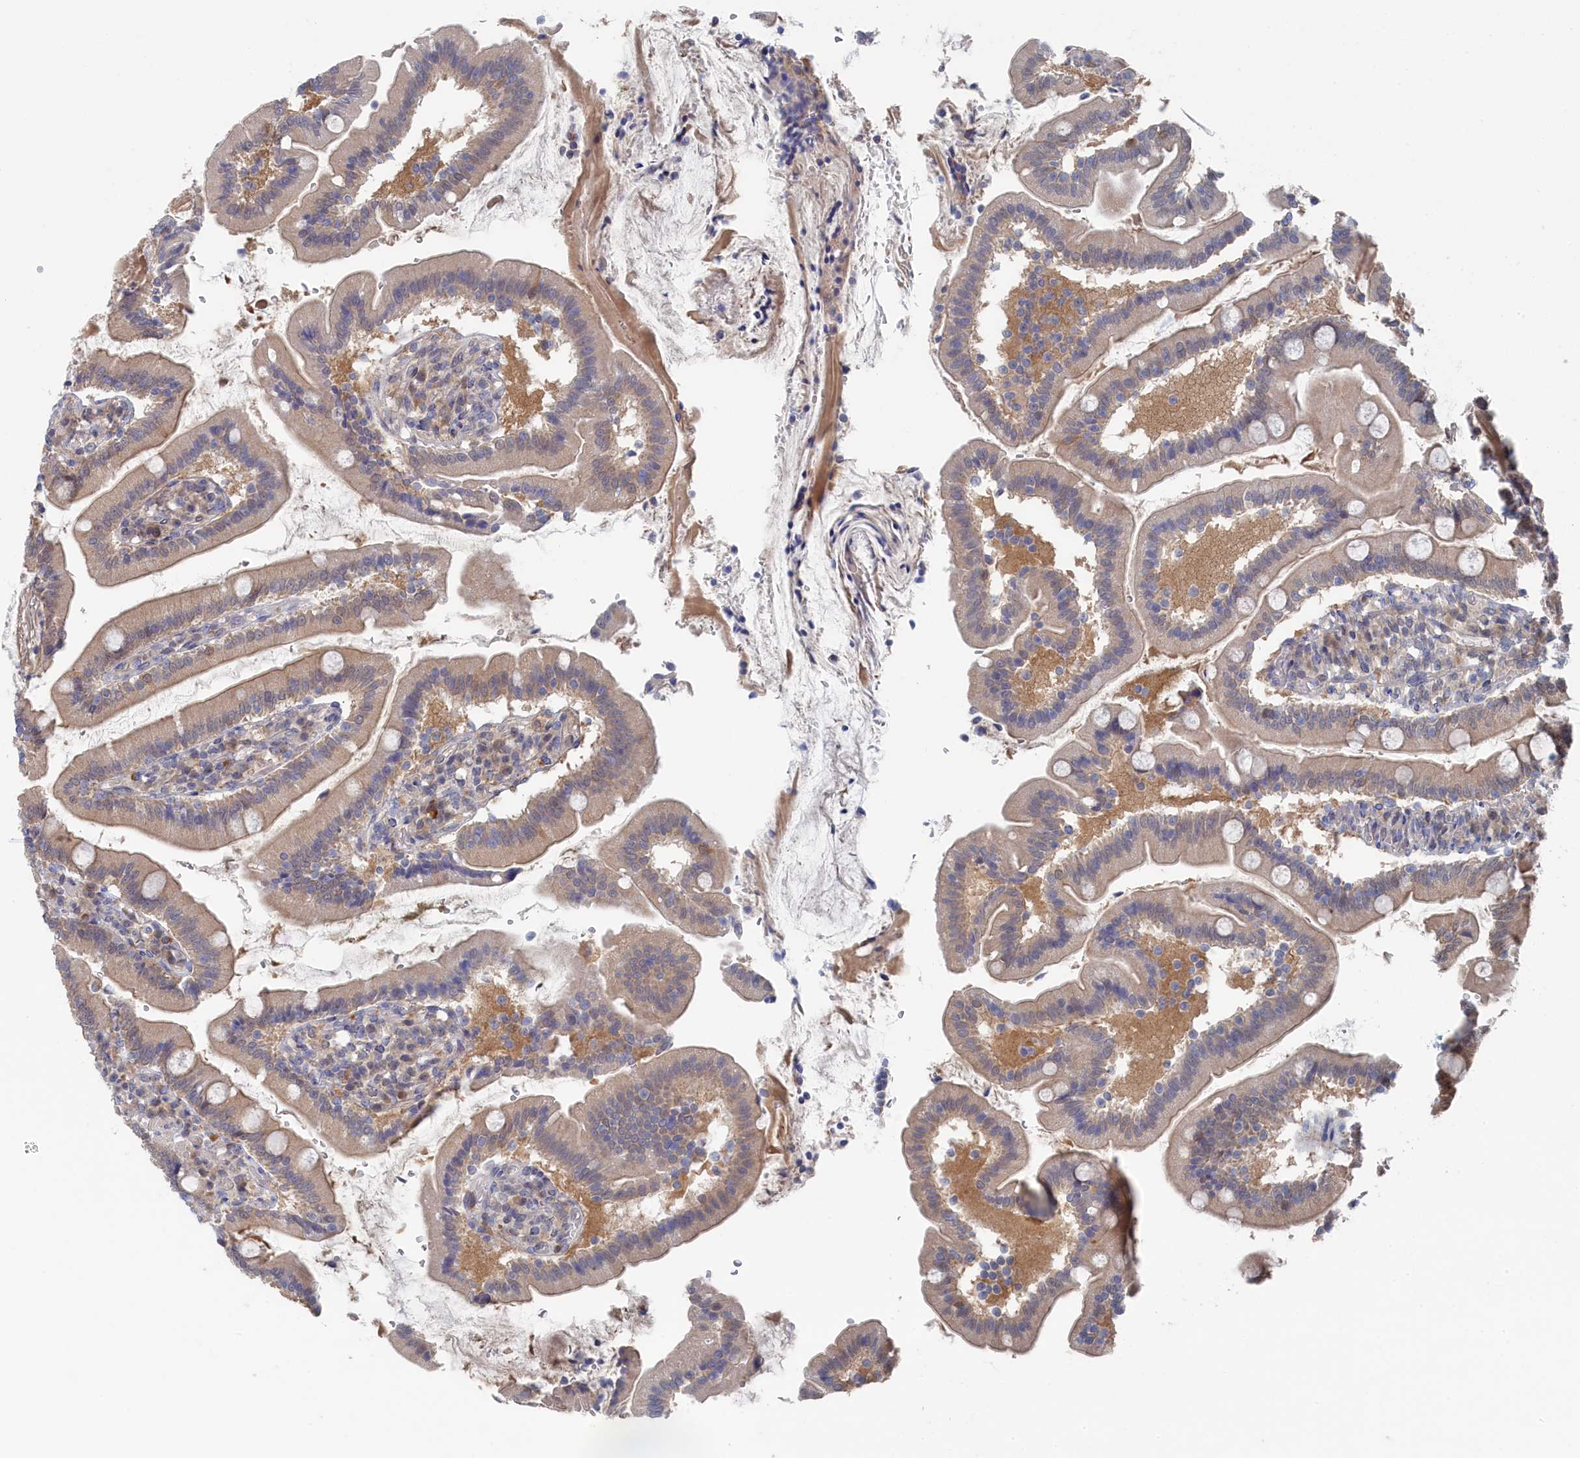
{"staining": {"intensity": "moderate", "quantity": "25%-75%", "location": "cytoplasmic/membranous"}, "tissue": "duodenum", "cell_type": "Glandular cells", "image_type": "normal", "snomed": [{"axis": "morphology", "description": "Normal tissue, NOS"}, {"axis": "topography", "description": "Duodenum"}], "caption": "Unremarkable duodenum was stained to show a protein in brown. There is medium levels of moderate cytoplasmic/membranous positivity in about 25%-75% of glandular cells.", "gene": "IRGQ", "patient": {"sex": "female", "age": 67}}